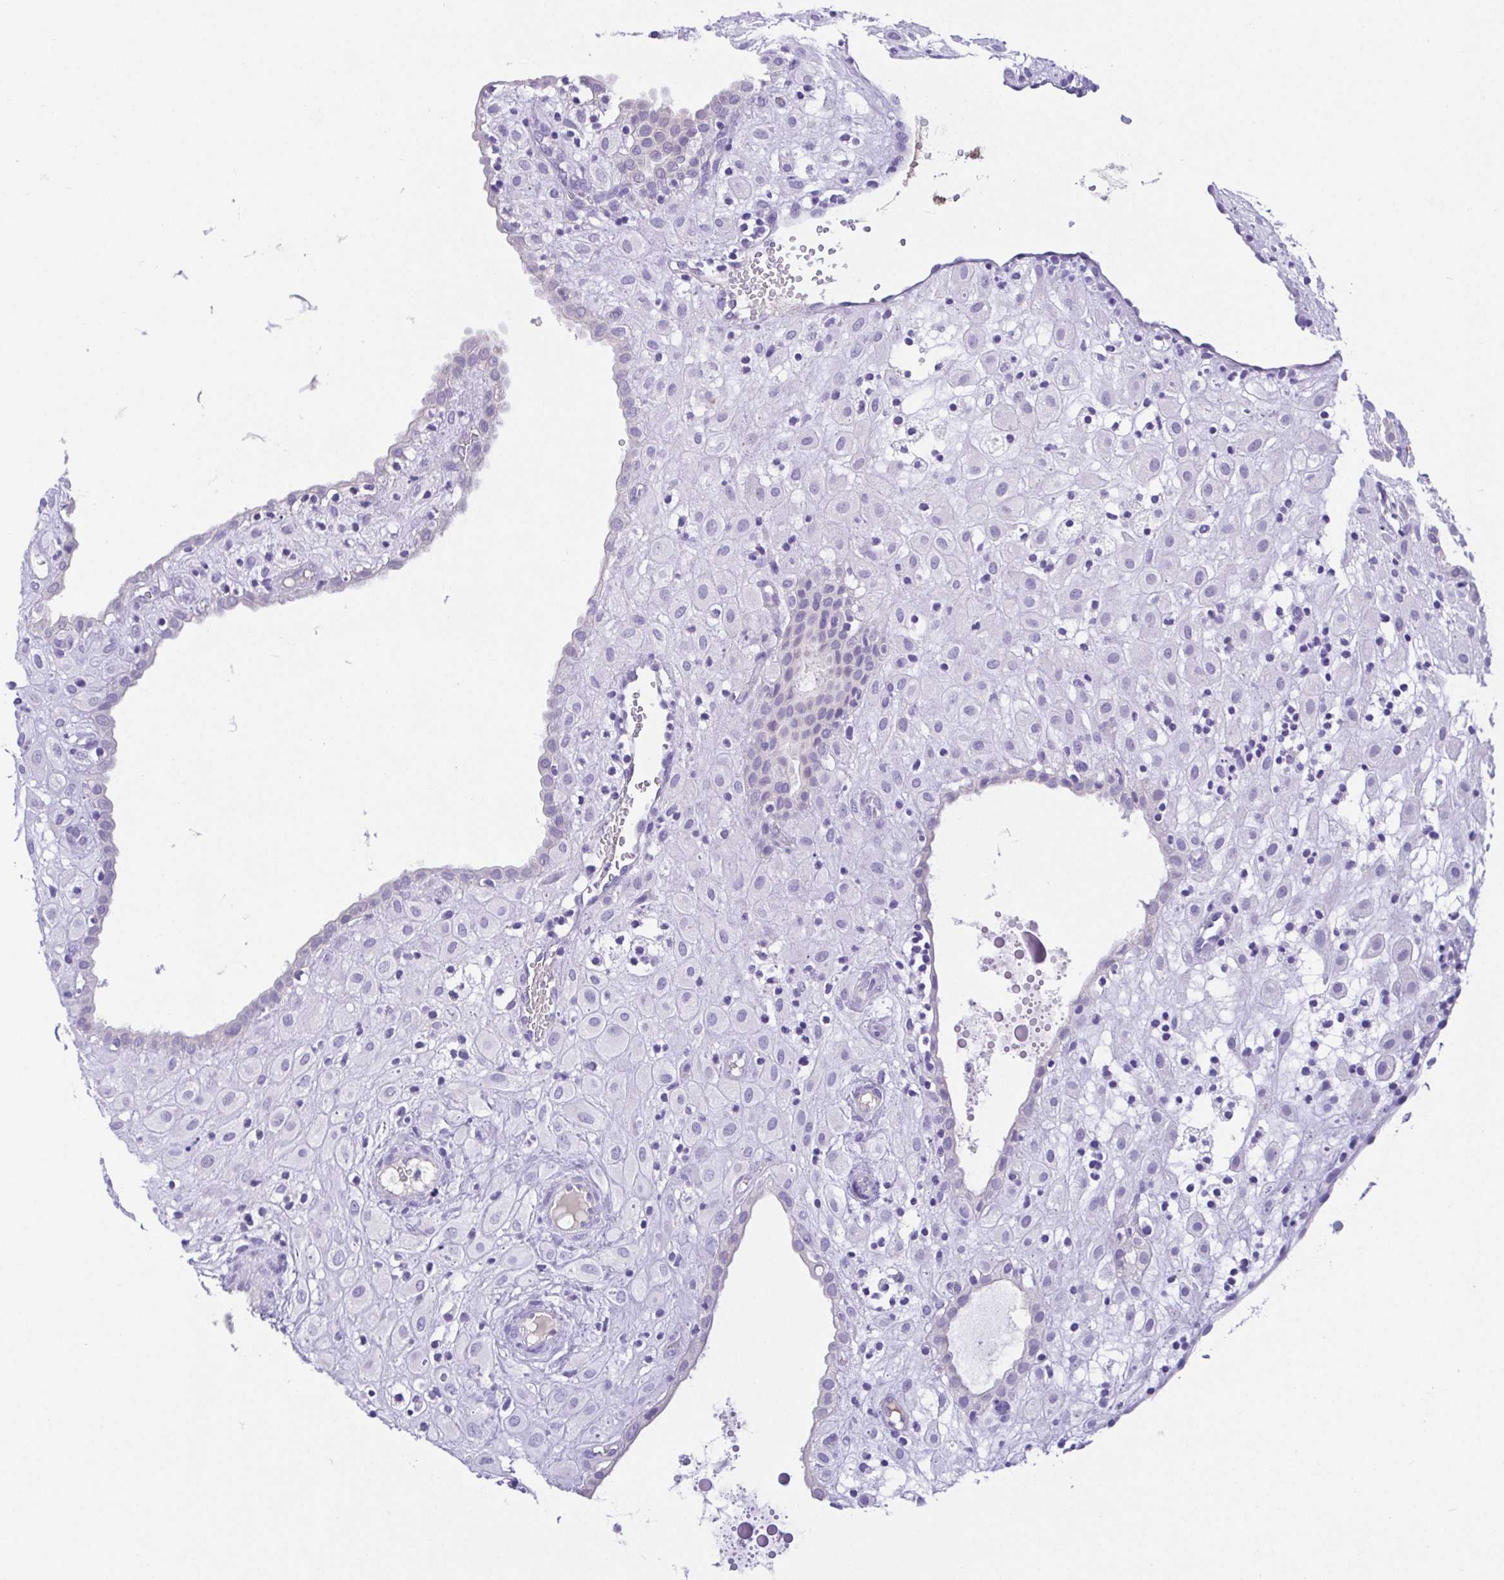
{"staining": {"intensity": "negative", "quantity": "none", "location": "none"}, "tissue": "placenta", "cell_type": "Decidual cells", "image_type": "normal", "snomed": [{"axis": "morphology", "description": "Normal tissue, NOS"}, {"axis": "topography", "description": "Placenta"}], "caption": "A micrograph of placenta stained for a protein demonstrates no brown staining in decidual cells.", "gene": "SPATA4", "patient": {"sex": "female", "age": 24}}